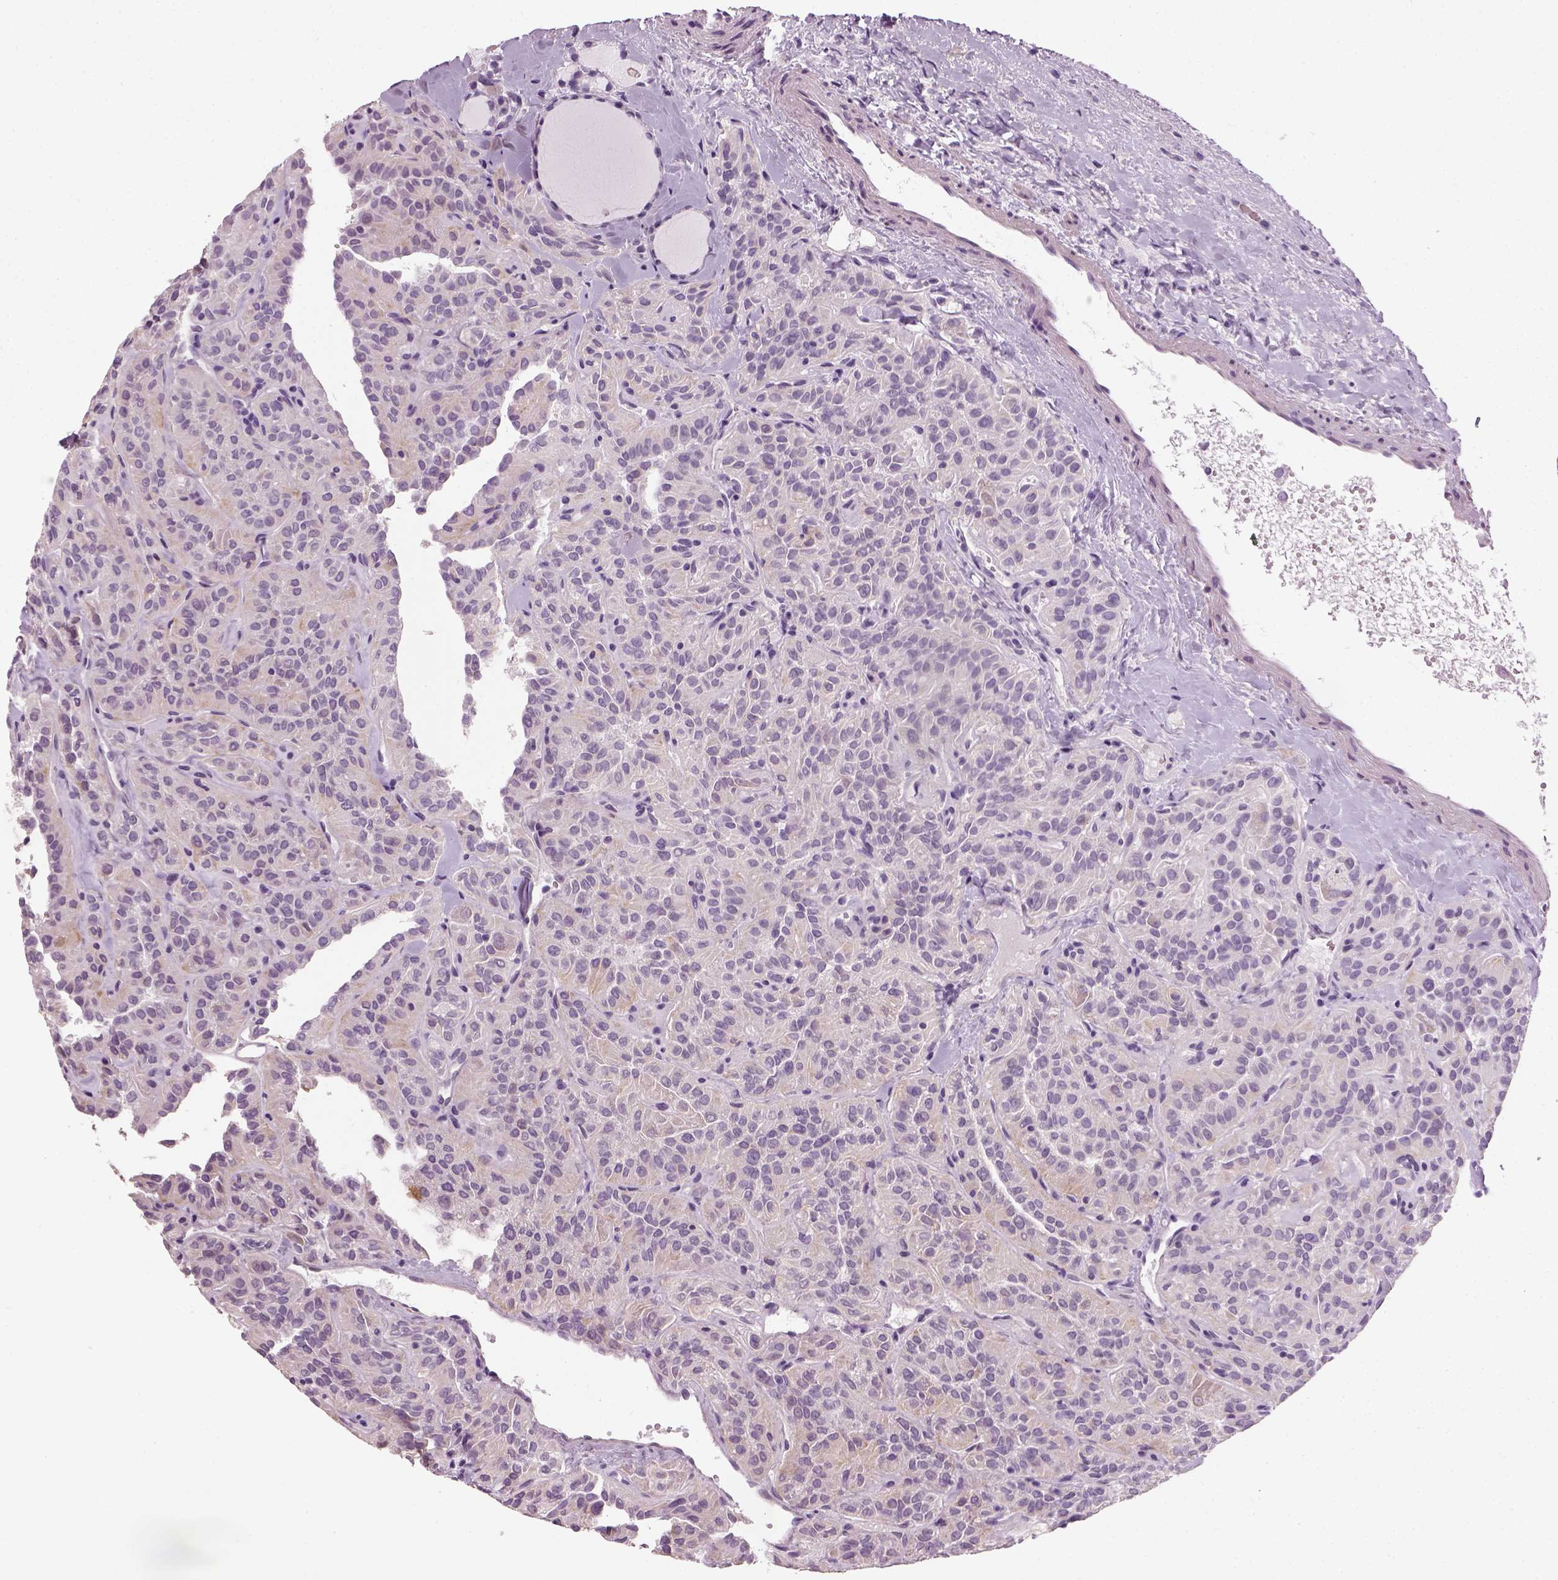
{"staining": {"intensity": "negative", "quantity": "none", "location": "none"}, "tissue": "thyroid cancer", "cell_type": "Tumor cells", "image_type": "cancer", "snomed": [{"axis": "morphology", "description": "Papillary adenocarcinoma, NOS"}, {"axis": "topography", "description": "Thyroid gland"}], "caption": "A high-resolution micrograph shows immunohistochemistry staining of thyroid cancer (papillary adenocarcinoma), which demonstrates no significant staining in tumor cells.", "gene": "ELOVL3", "patient": {"sex": "female", "age": 45}}